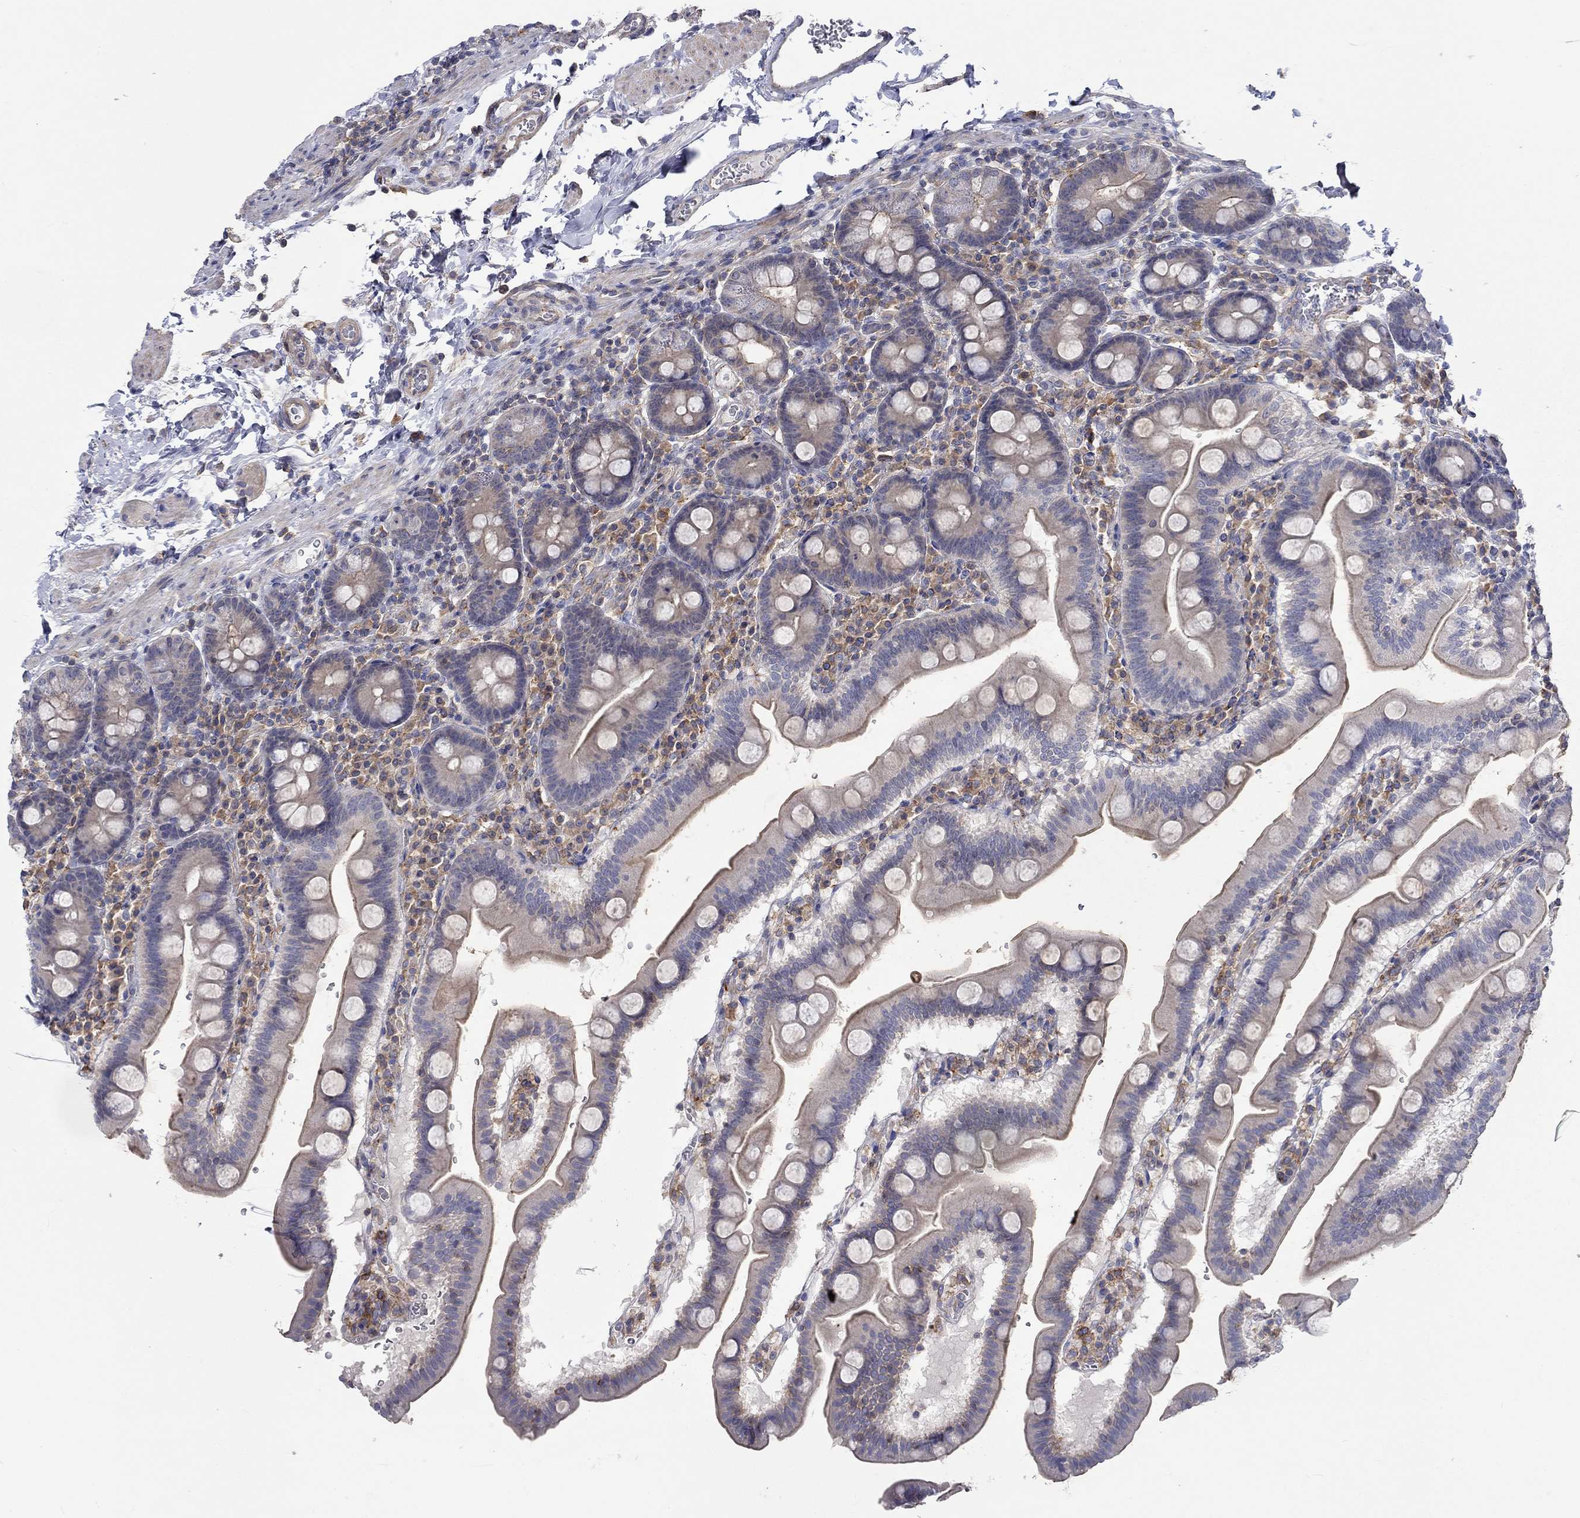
{"staining": {"intensity": "negative", "quantity": "none", "location": "none"}, "tissue": "duodenum", "cell_type": "Glandular cells", "image_type": "normal", "snomed": [{"axis": "morphology", "description": "Normal tissue, NOS"}, {"axis": "topography", "description": "Duodenum"}], "caption": "Glandular cells show no significant protein expression in normal duodenum. The staining is performed using DAB brown chromogen with nuclei counter-stained in using hematoxylin.", "gene": "PCDHGA10", "patient": {"sex": "male", "age": 59}}